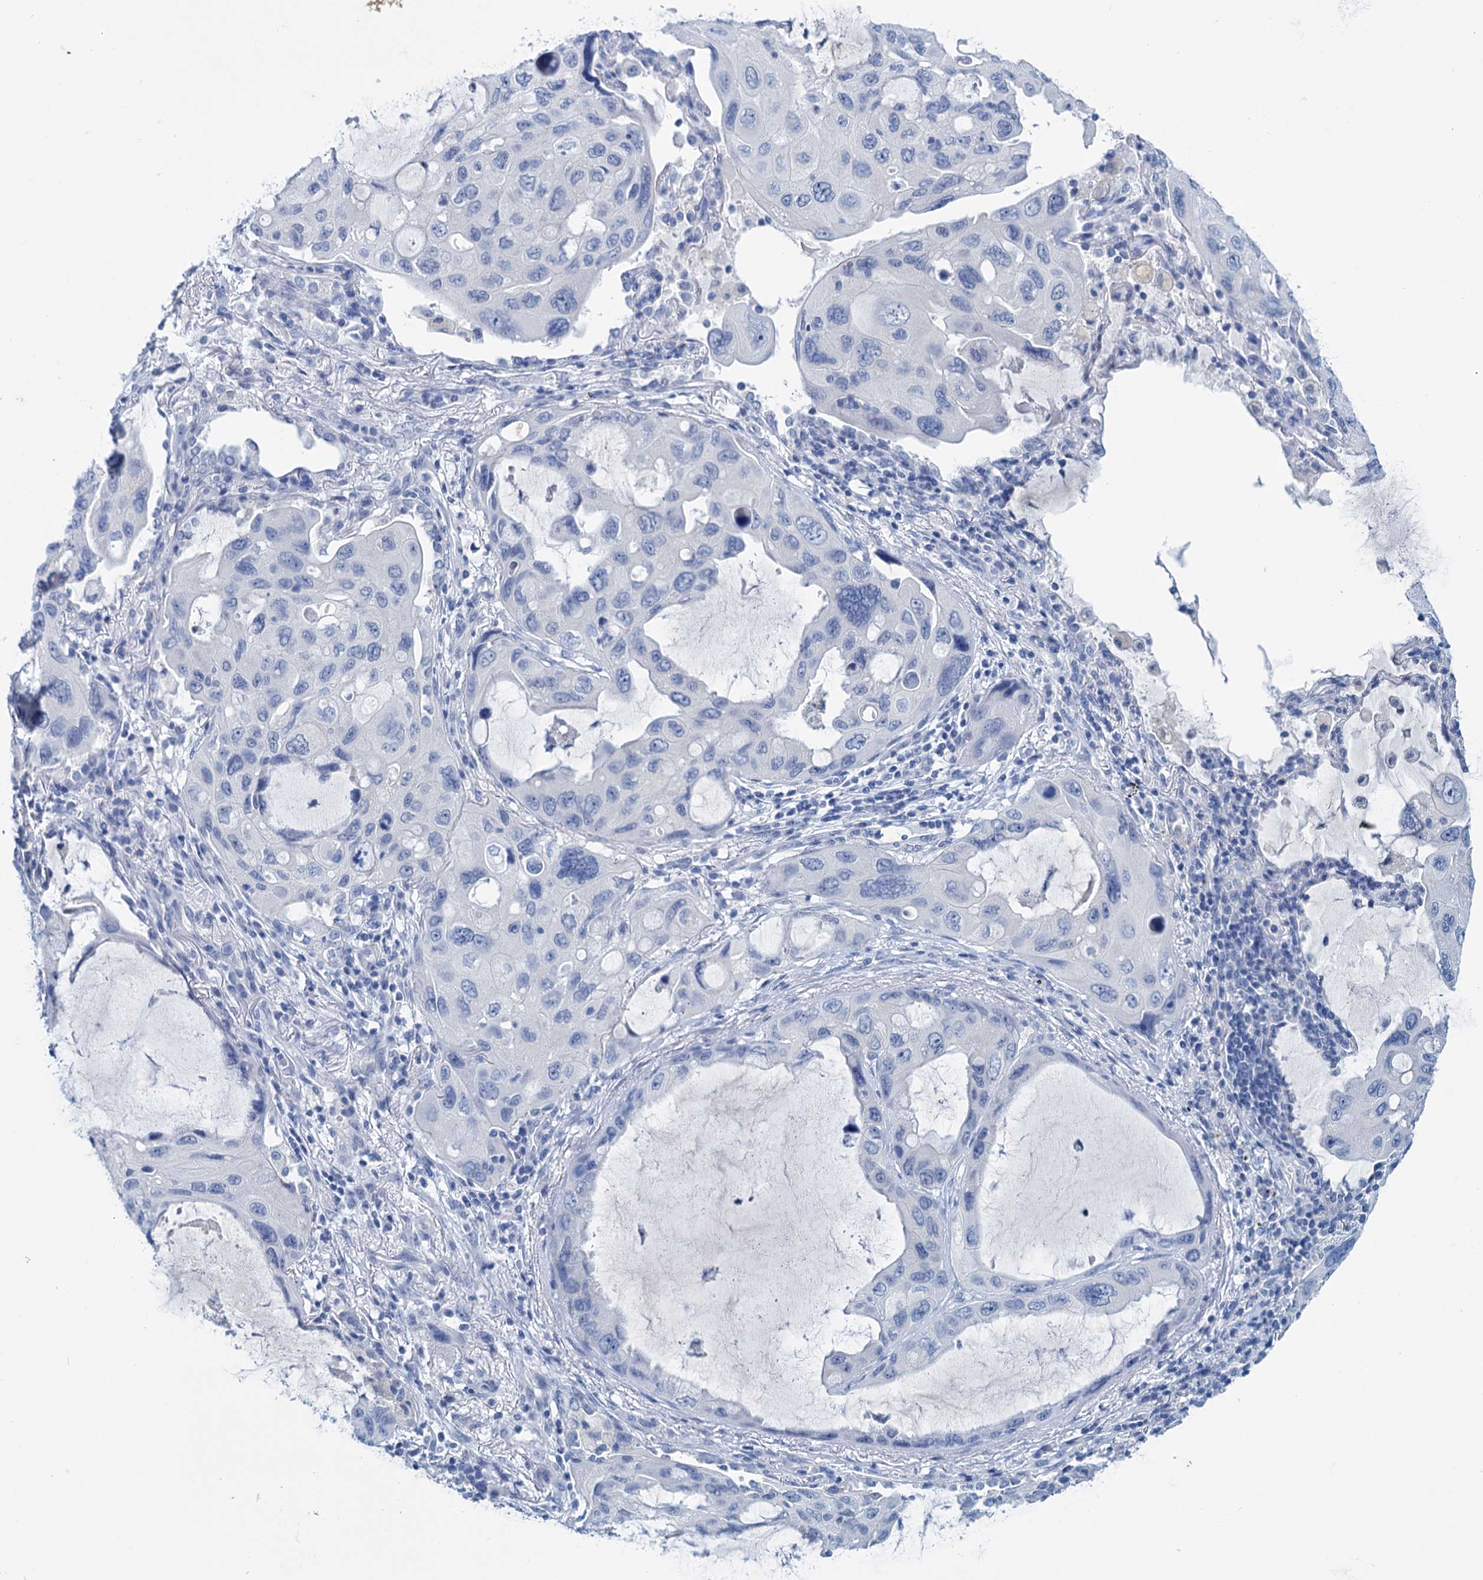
{"staining": {"intensity": "negative", "quantity": "none", "location": "none"}, "tissue": "lung cancer", "cell_type": "Tumor cells", "image_type": "cancer", "snomed": [{"axis": "morphology", "description": "Squamous cell carcinoma, NOS"}, {"axis": "topography", "description": "Lung"}], "caption": "Immunohistochemical staining of human lung squamous cell carcinoma shows no significant staining in tumor cells.", "gene": "MYOZ3", "patient": {"sex": "female", "age": 73}}